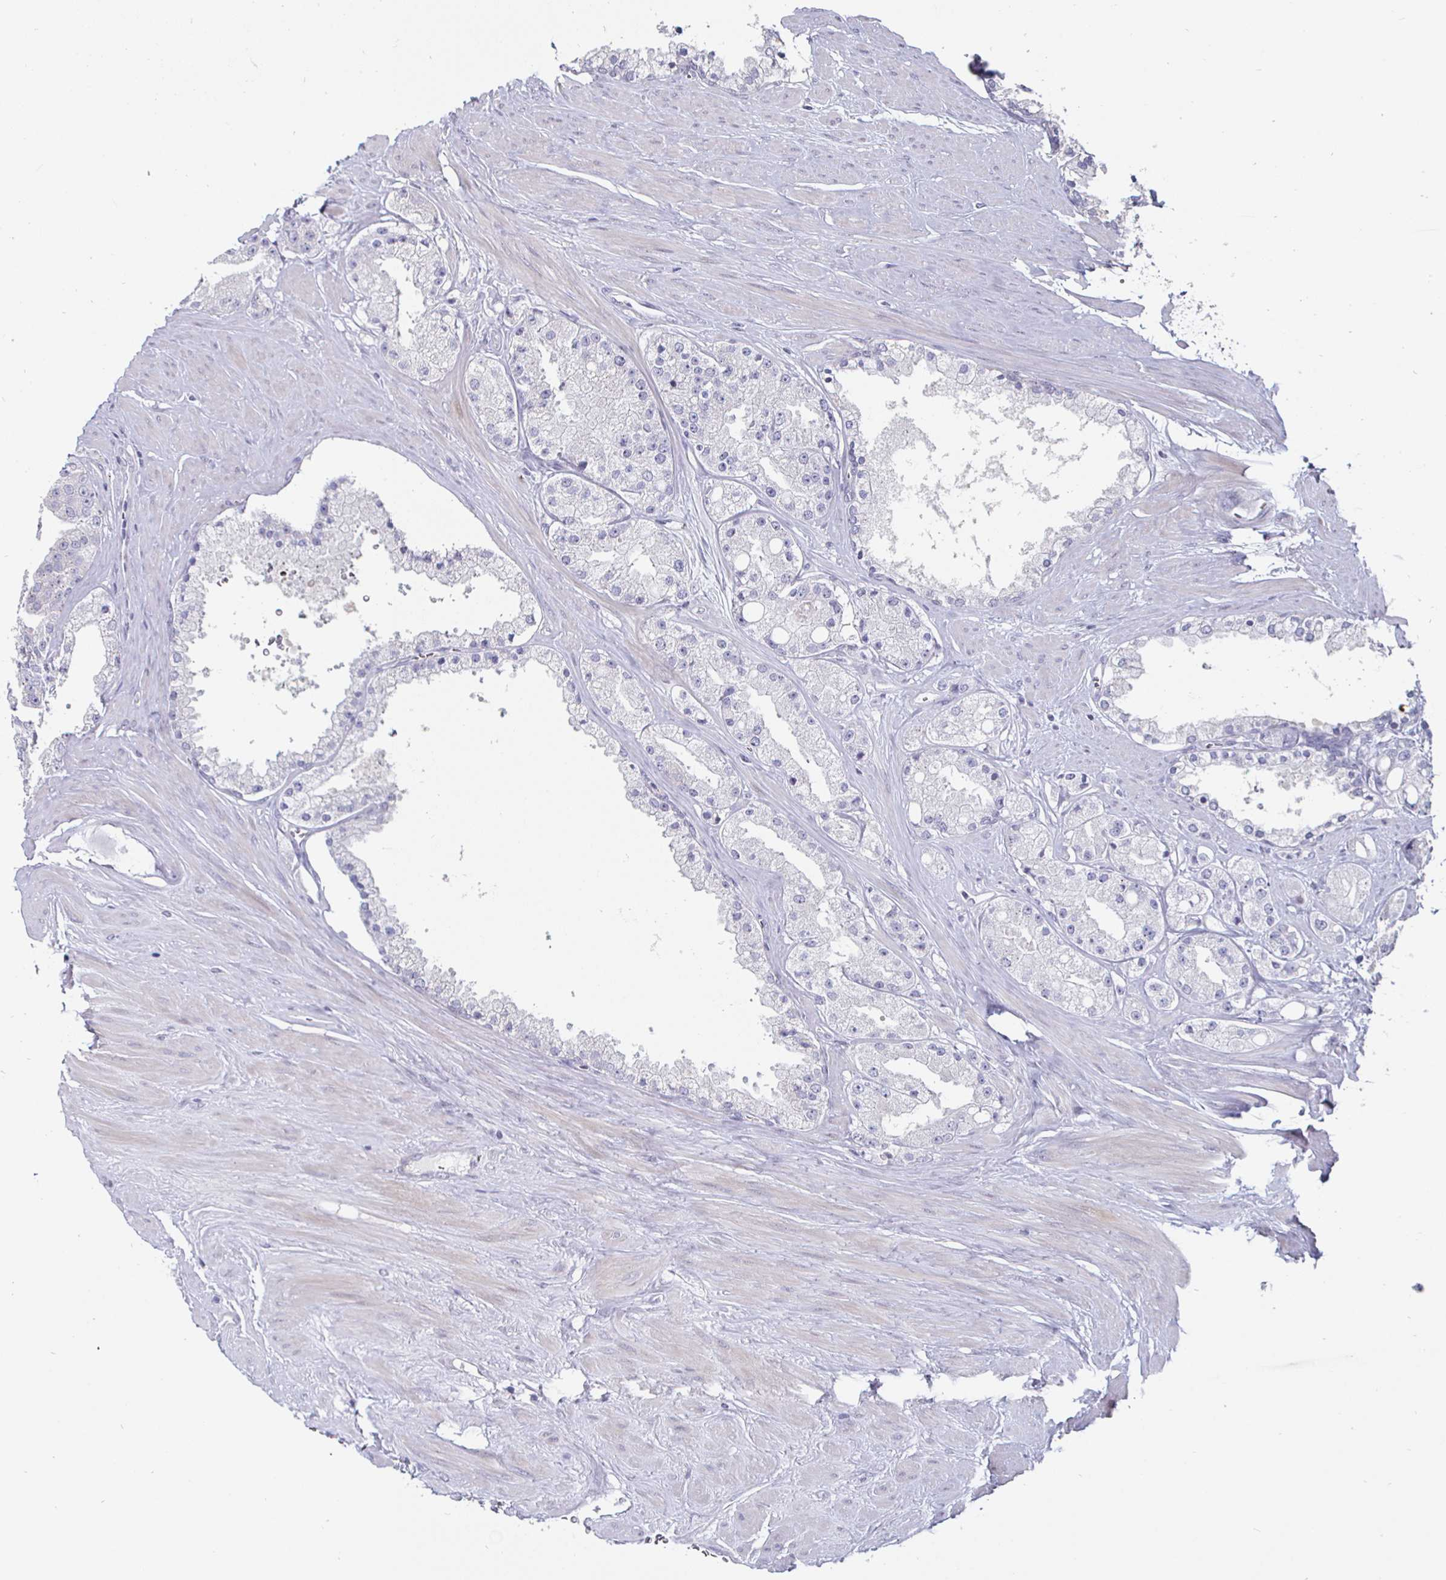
{"staining": {"intensity": "negative", "quantity": "none", "location": "none"}, "tissue": "prostate cancer", "cell_type": "Tumor cells", "image_type": "cancer", "snomed": [{"axis": "morphology", "description": "Adenocarcinoma, High grade"}, {"axis": "topography", "description": "Prostate"}], "caption": "This image is of prostate cancer (adenocarcinoma (high-grade)) stained with immunohistochemistry (IHC) to label a protein in brown with the nuclei are counter-stained blue. There is no expression in tumor cells. (DAB immunohistochemistry (IHC) visualized using brightfield microscopy, high magnification).", "gene": "DMRTB1", "patient": {"sex": "male", "age": 66}}